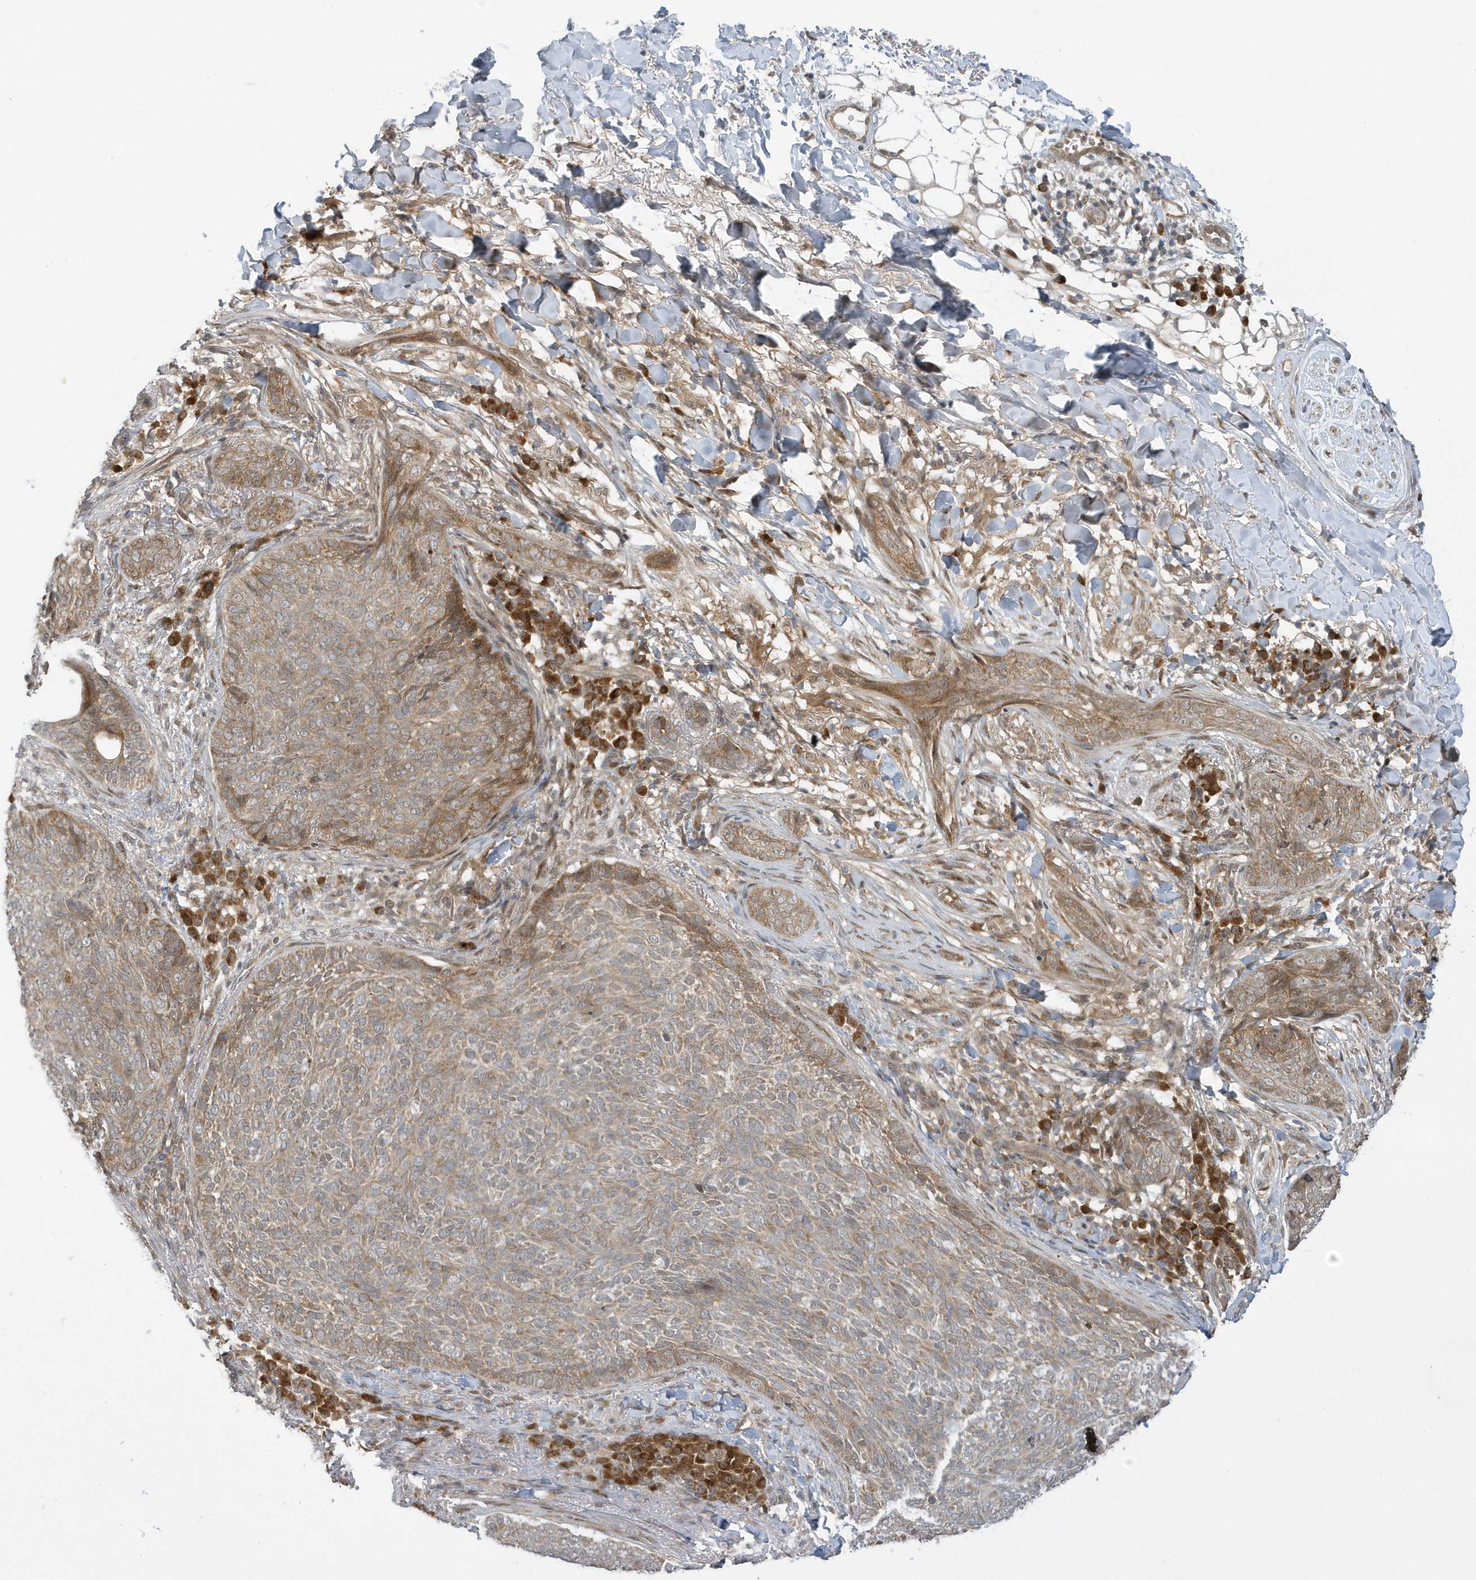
{"staining": {"intensity": "moderate", "quantity": ">75%", "location": "cytoplasmic/membranous"}, "tissue": "skin cancer", "cell_type": "Tumor cells", "image_type": "cancer", "snomed": [{"axis": "morphology", "description": "Basal cell carcinoma"}, {"axis": "topography", "description": "Skin"}], "caption": "Tumor cells exhibit medium levels of moderate cytoplasmic/membranous expression in about >75% of cells in human skin cancer.", "gene": "ATG4A", "patient": {"sex": "male", "age": 85}}